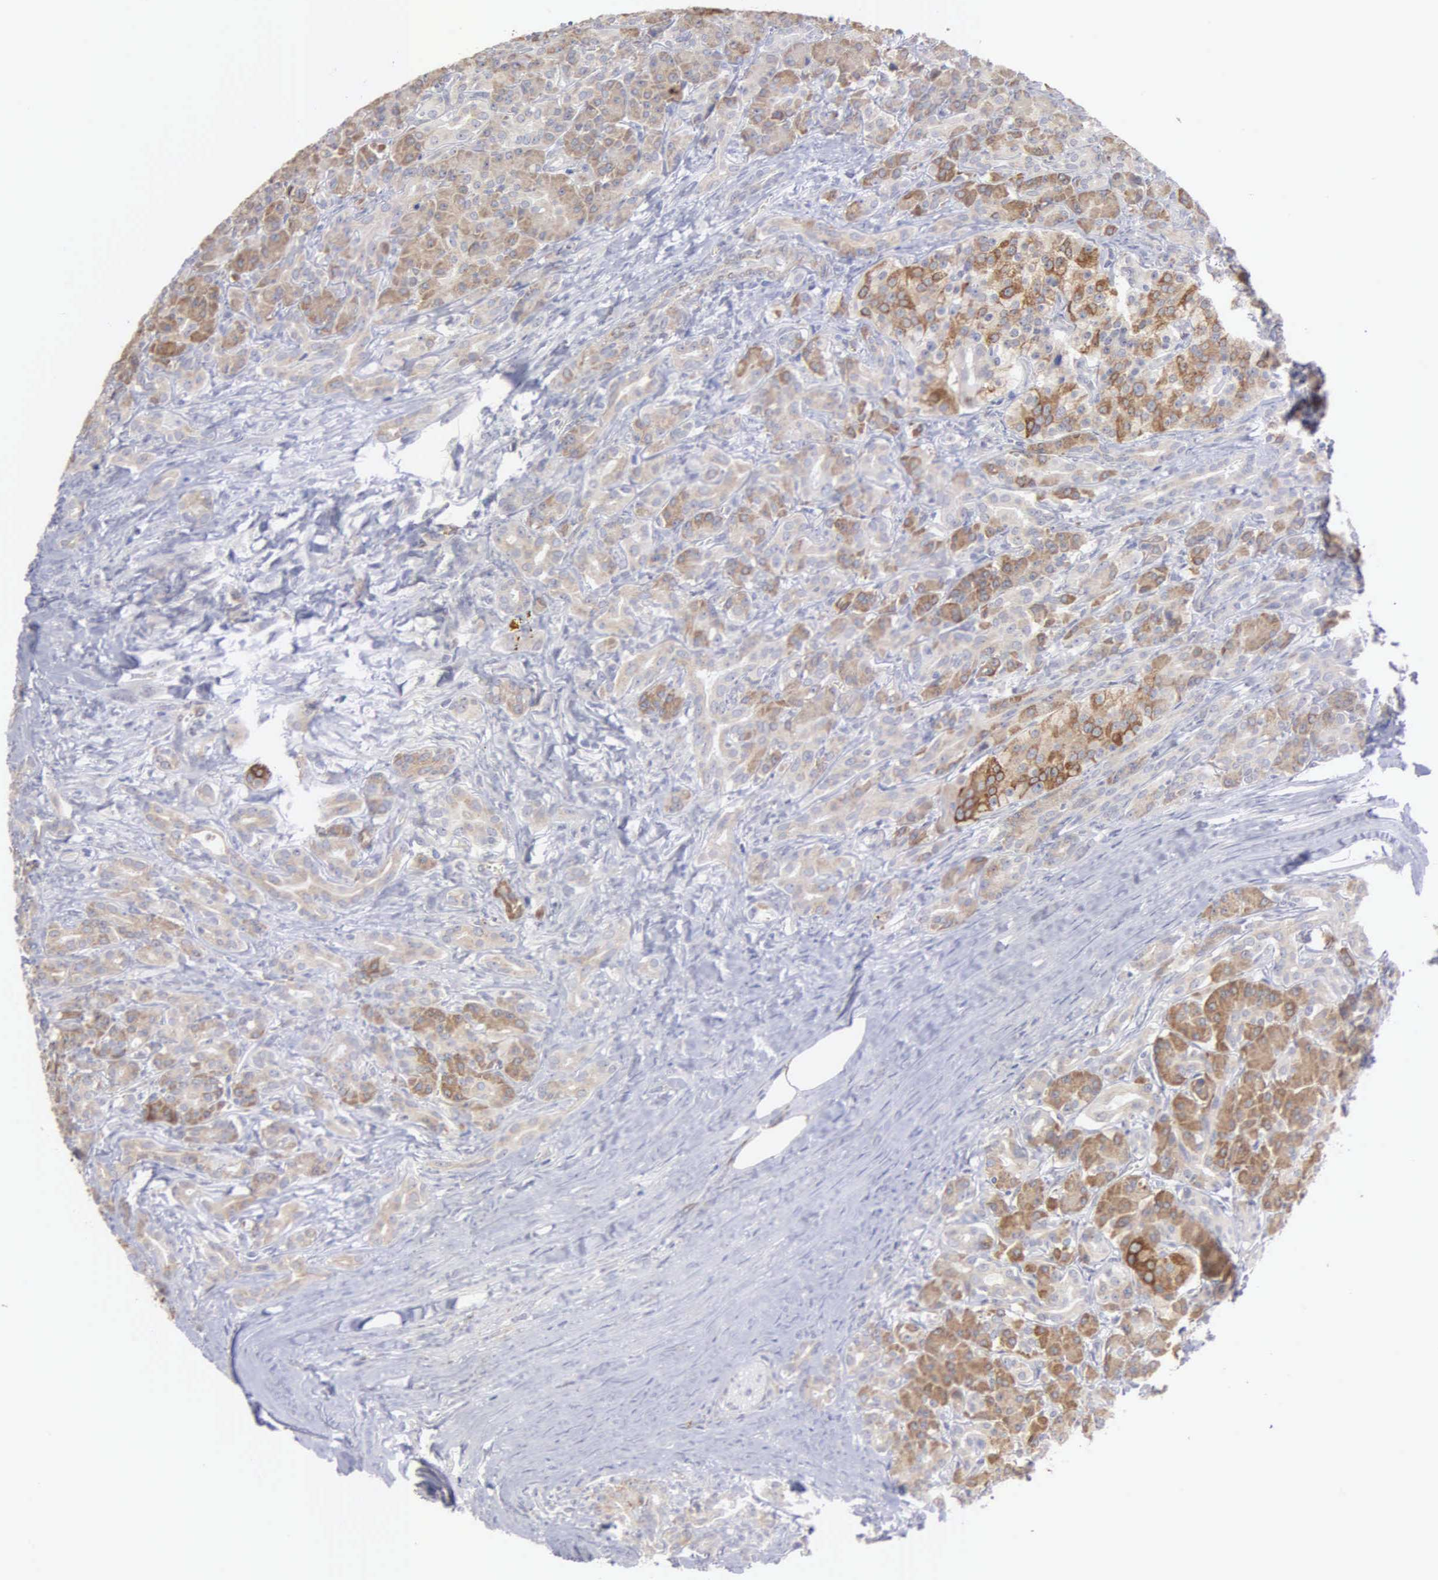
{"staining": {"intensity": "moderate", "quantity": "25%-75%", "location": "cytoplasmic/membranous"}, "tissue": "pancreas", "cell_type": "Exocrine glandular cells", "image_type": "normal", "snomed": [{"axis": "morphology", "description": "Normal tissue, NOS"}, {"axis": "topography", "description": "Lymph node"}, {"axis": "topography", "description": "Pancreas"}], "caption": "Immunohistochemical staining of normal human pancreas displays medium levels of moderate cytoplasmic/membranous positivity in approximately 25%-75% of exocrine glandular cells.", "gene": "LIN52", "patient": {"sex": "male", "age": 59}}